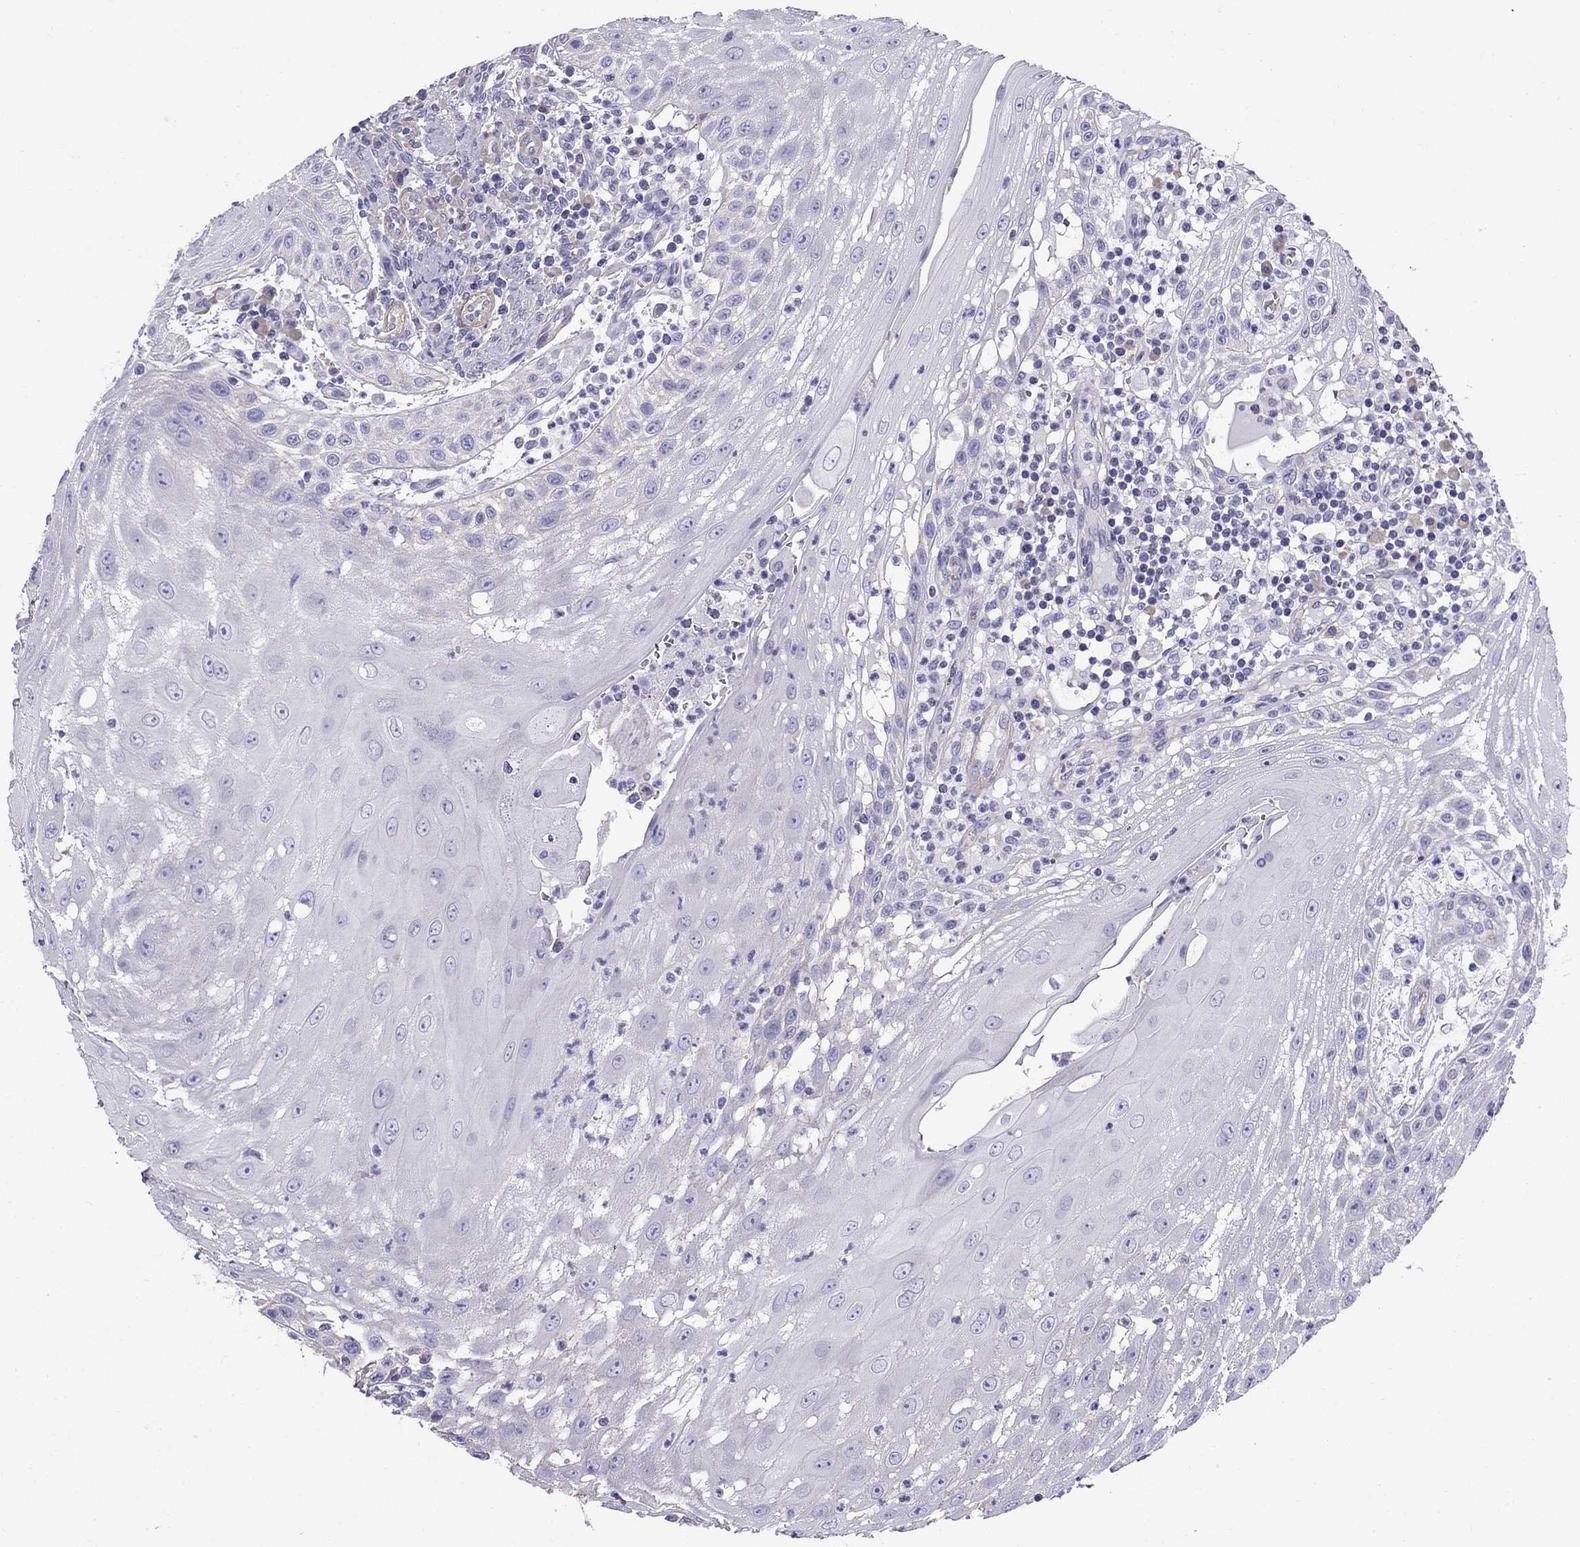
{"staining": {"intensity": "weak", "quantity": "<25%", "location": "cytoplasmic/membranous"}, "tissue": "head and neck cancer", "cell_type": "Tumor cells", "image_type": "cancer", "snomed": [{"axis": "morphology", "description": "Squamous cell carcinoma, NOS"}, {"axis": "topography", "description": "Oral tissue"}, {"axis": "topography", "description": "Head-Neck"}], "caption": "A high-resolution histopathology image shows immunohistochemistry (IHC) staining of head and neck squamous cell carcinoma, which reveals no significant staining in tumor cells.", "gene": "GPR50", "patient": {"sex": "male", "age": 58}}